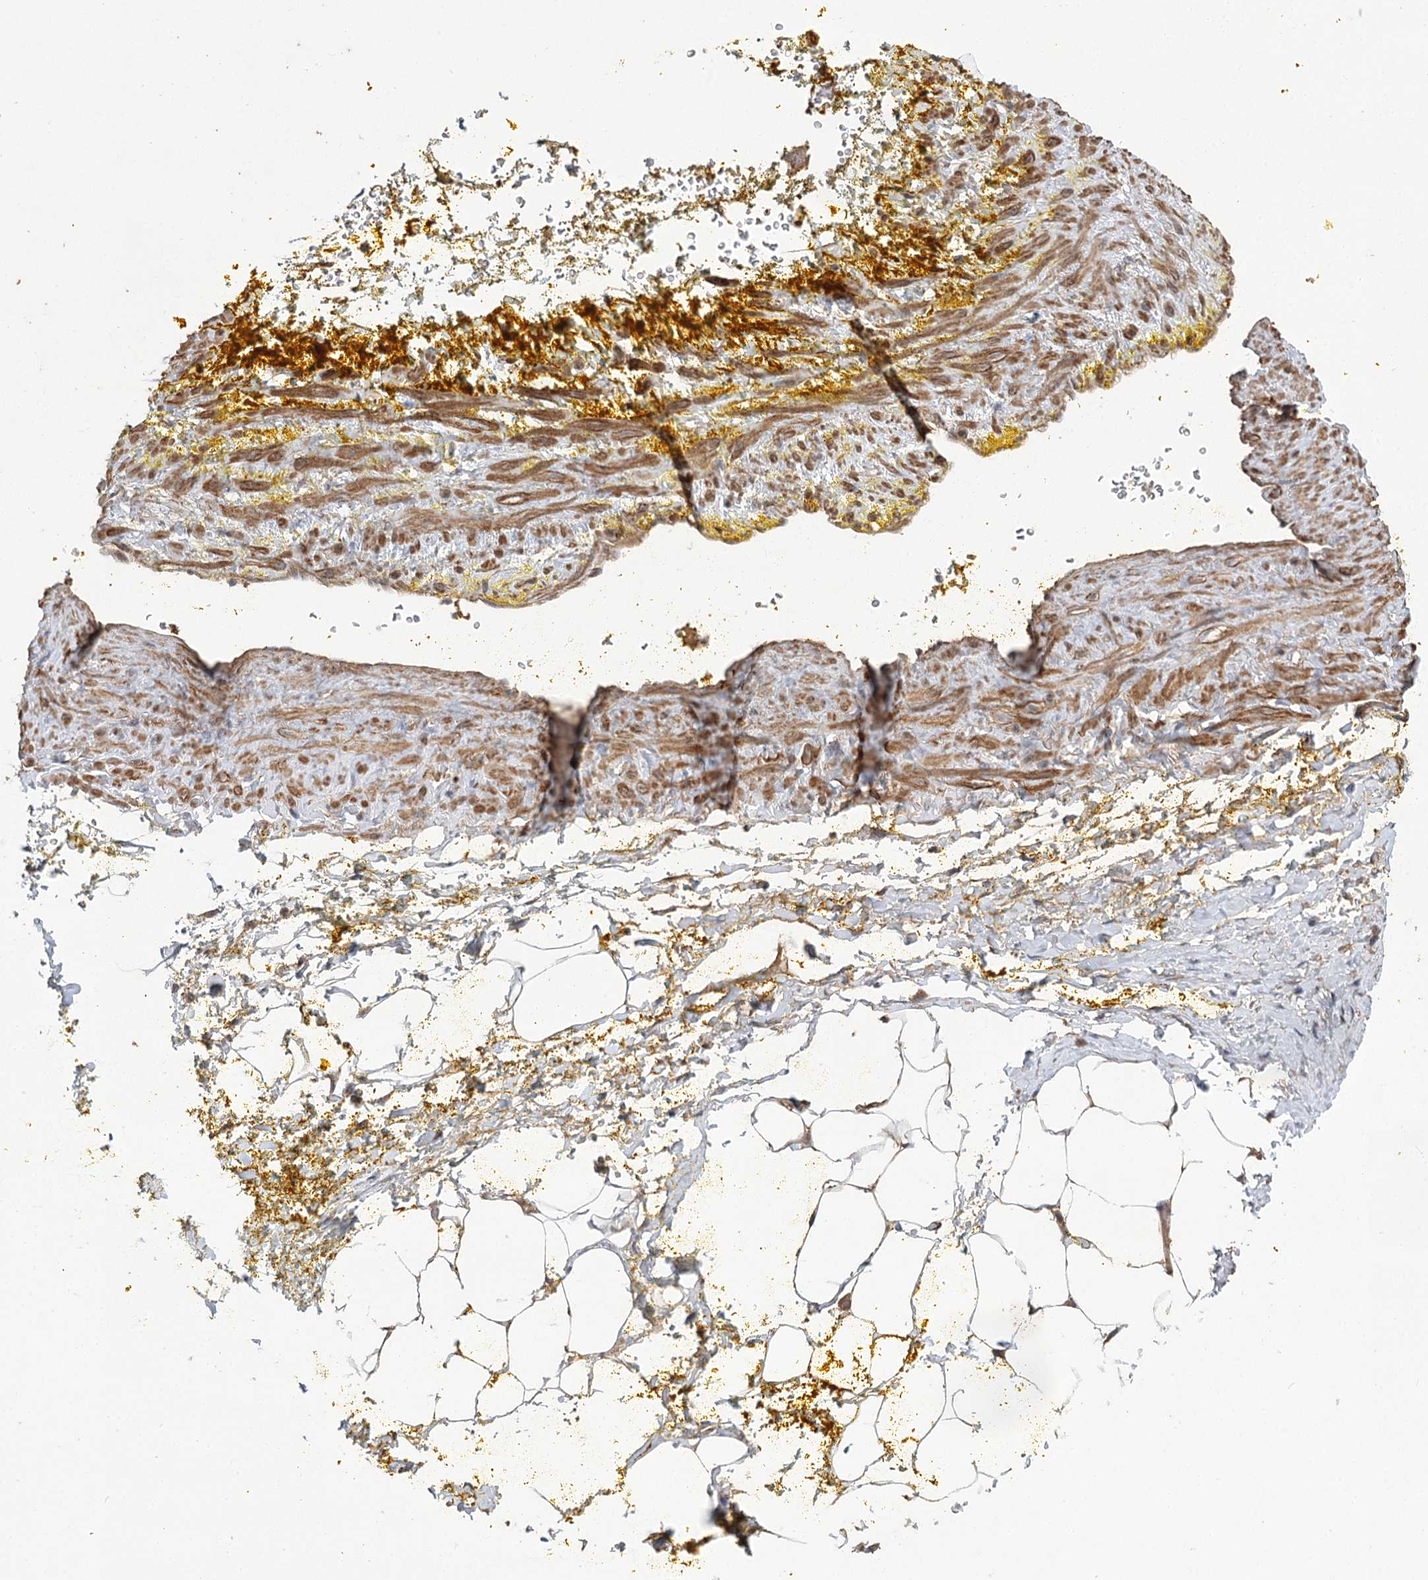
{"staining": {"intensity": "moderate", "quantity": ">75%", "location": "cytoplasmic/membranous"}, "tissue": "adipose tissue", "cell_type": "Adipocytes", "image_type": "normal", "snomed": [{"axis": "morphology", "description": "Normal tissue, NOS"}, {"axis": "morphology", "description": "Adenocarcinoma, Low grade"}, {"axis": "topography", "description": "Prostate"}, {"axis": "topography", "description": "Peripheral nerve tissue"}], "caption": "Moderate cytoplasmic/membranous expression is seen in approximately >75% of adipocytes in normal adipose tissue. (DAB IHC, brown staining for protein, blue staining for nuclei).", "gene": "TENM2", "patient": {"sex": "male", "age": 63}}